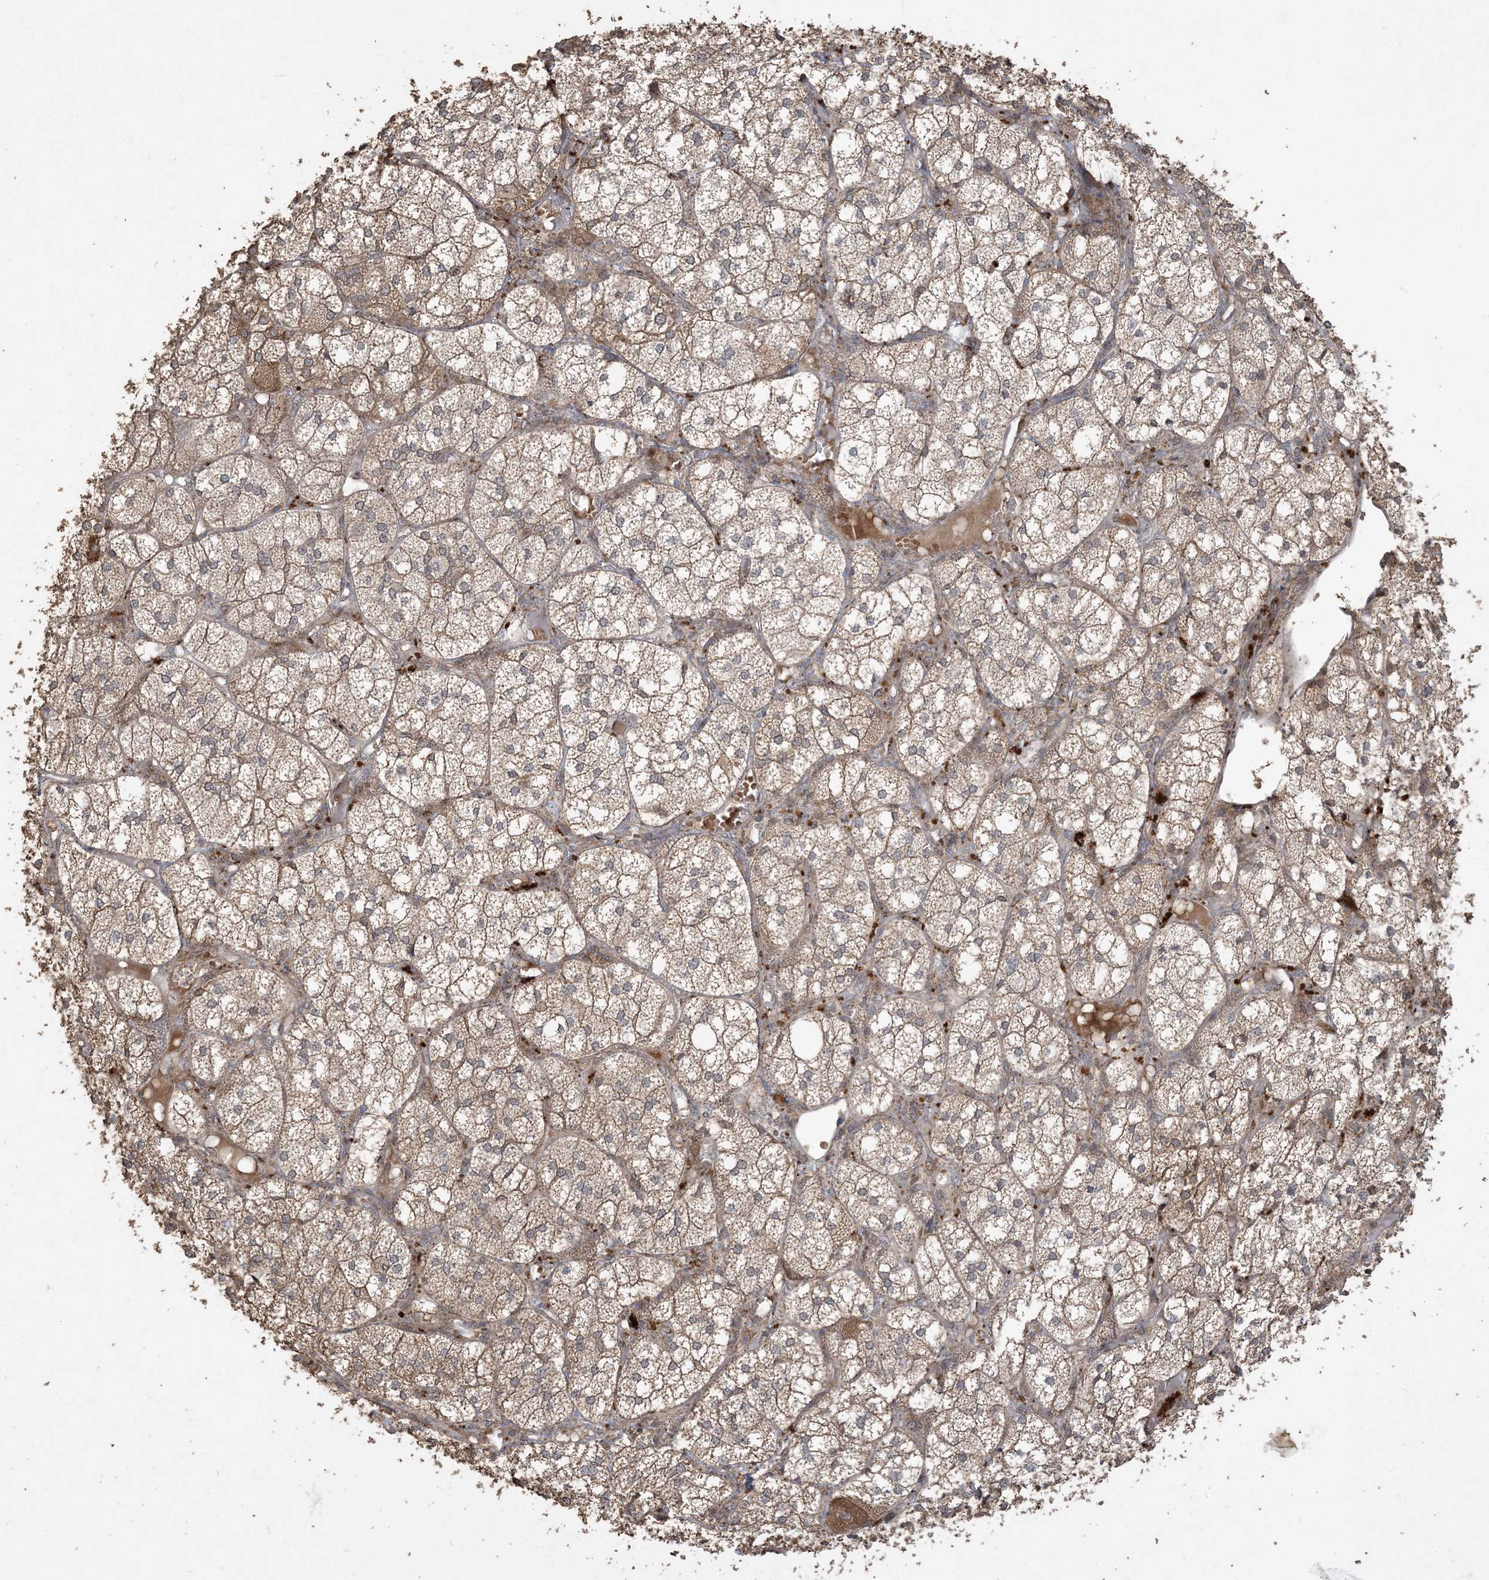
{"staining": {"intensity": "strong", "quantity": "25%-75%", "location": "cytoplasmic/membranous"}, "tissue": "adrenal gland", "cell_type": "Glandular cells", "image_type": "normal", "snomed": [{"axis": "morphology", "description": "Normal tissue, NOS"}, {"axis": "topography", "description": "Adrenal gland"}], "caption": "Protein analysis of normal adrenal gland exhibits strong cytoplasmic/membranous positivity in about 25%-75% of glandular cells. Nuclei are stained in blue.", "gene": "EFCAB8", "patient": {"sex": "female", "age": 61}}